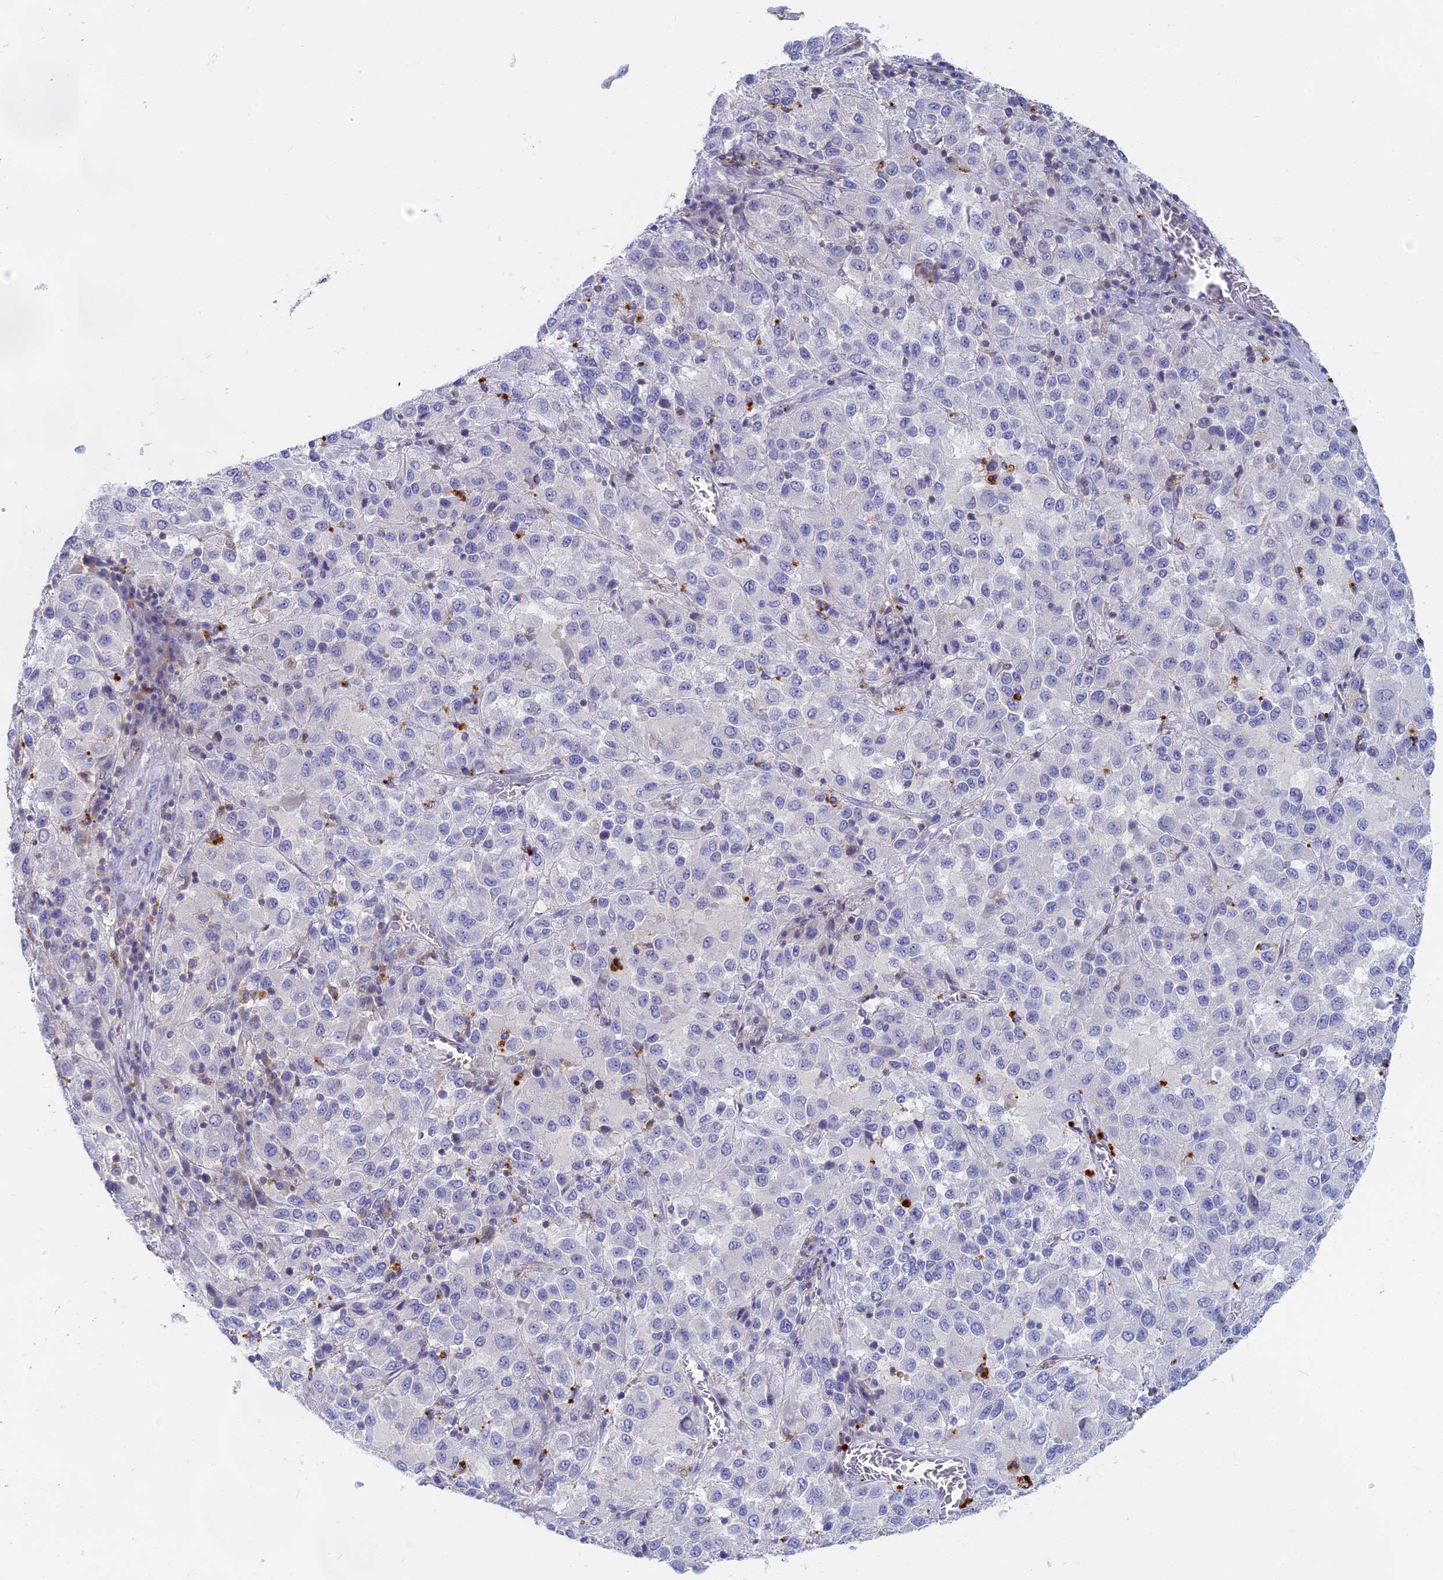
{"staining": {"intensity": "negative", "quantity": "none", "location": "none"}, "tissue": "melanoma", "cell_type": "Tumor cells", "image_type": "cancer", "snomed": [{"axis": "morphology", "description": "Malignant melanoma, Metastatic site"}, {"axis": "topography", "description": "Lung"}], "caption": "This is an IHC photomicrograph of human malignant melanoma (metastatic site). There is no positivity in tumor cells.", "gene": "ACP7", "patient": {"sex": "male", "age": 64}}